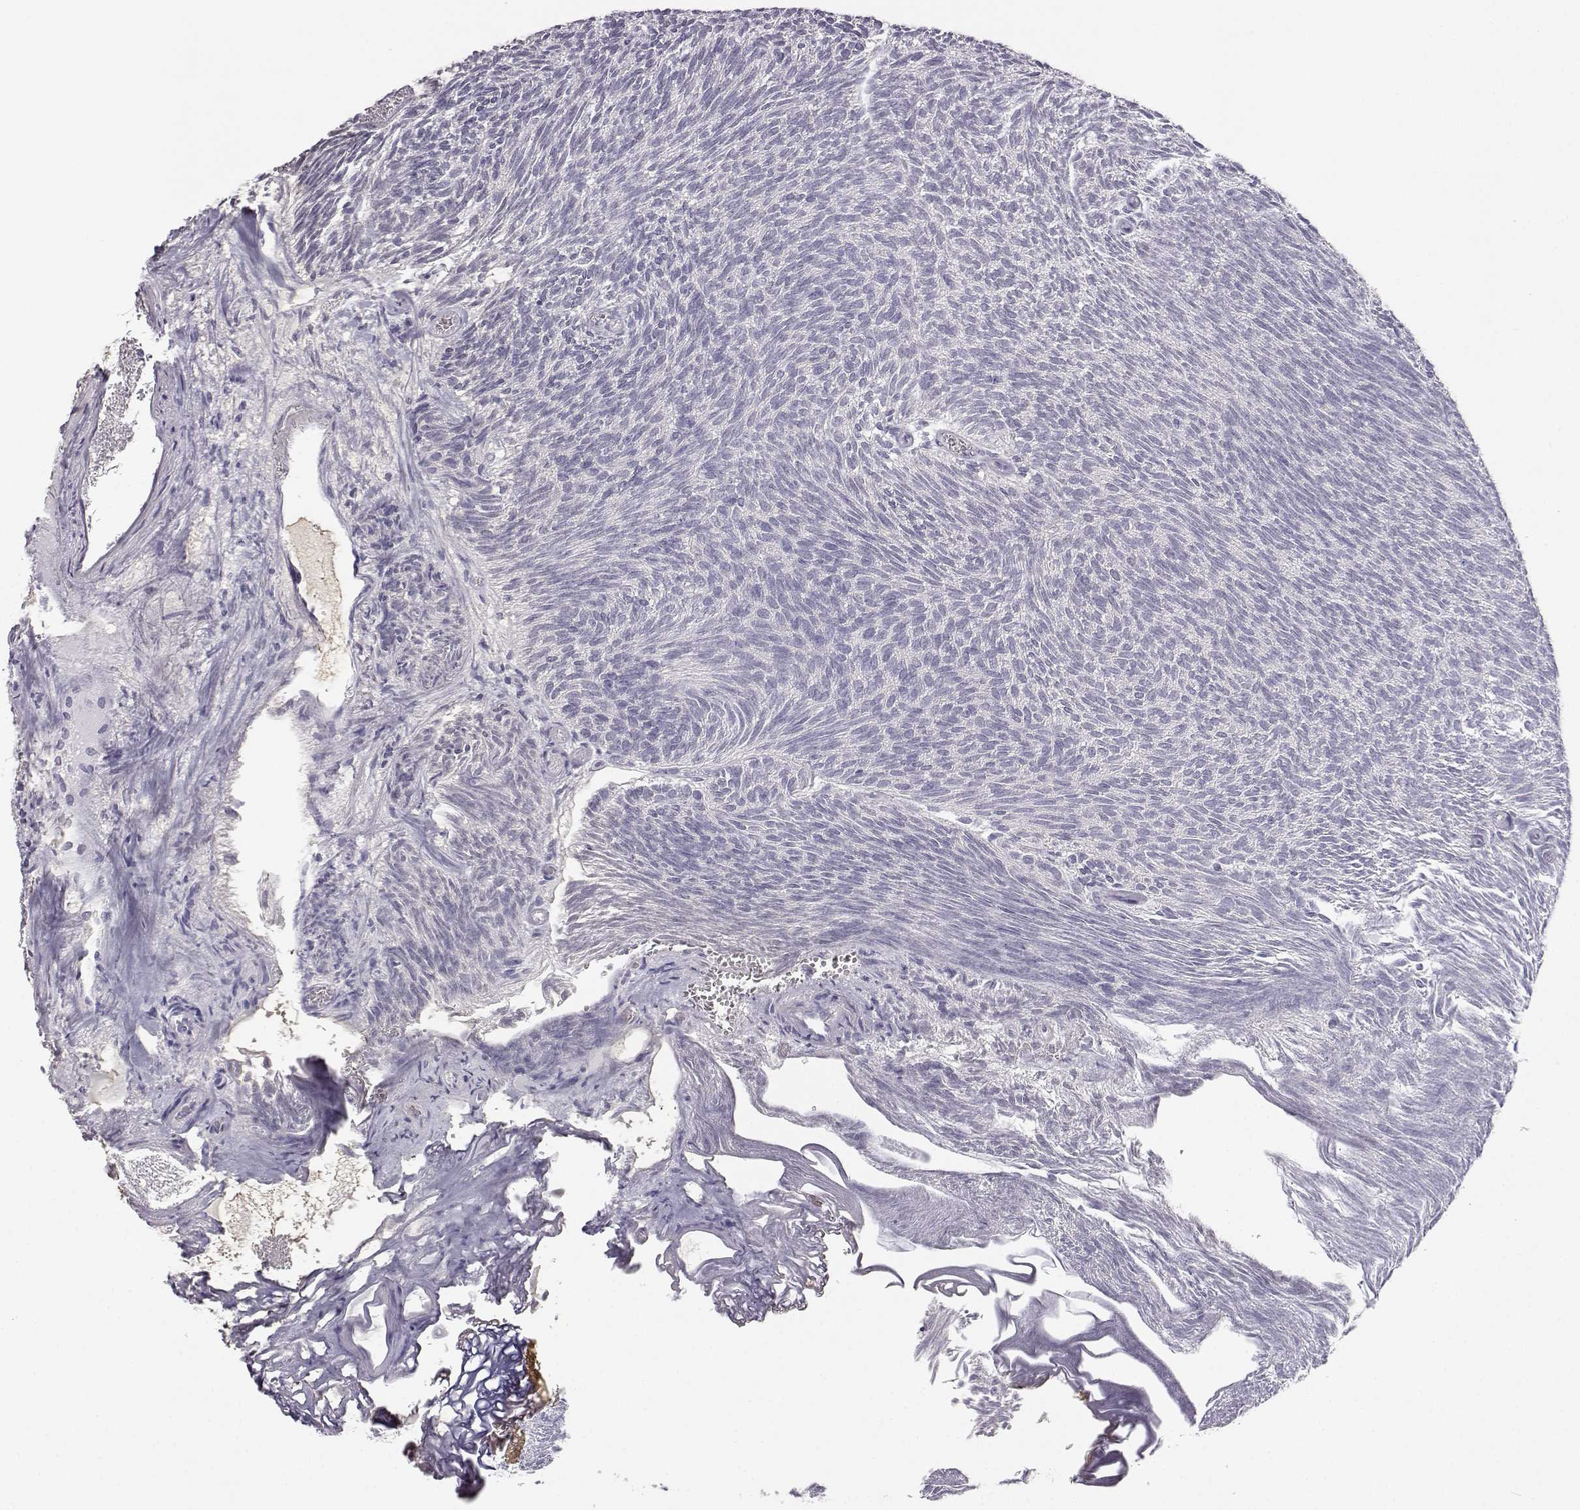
{"staining": {"intensity": "negative", "quantity": "none", "location": "none"}, "tissue": "urothelial cancer", "cell_type": "Tumor cells", "image_type": "cancer", "snomed": [{"axis": "morphology", "description": "Urothelial carcinoma, Low grade"}, {"axis": "topography", "description": "Urinary bladder"}], "caption": "IHC image of neoplastic tissue: urothelial cancer stained with DAB (3,3'-diaminobenzidine) demonstrates no significant protein expression in tumor cells.", "gene": "MYCBPAP", "patient": {"sex": "male", "age": 77}}